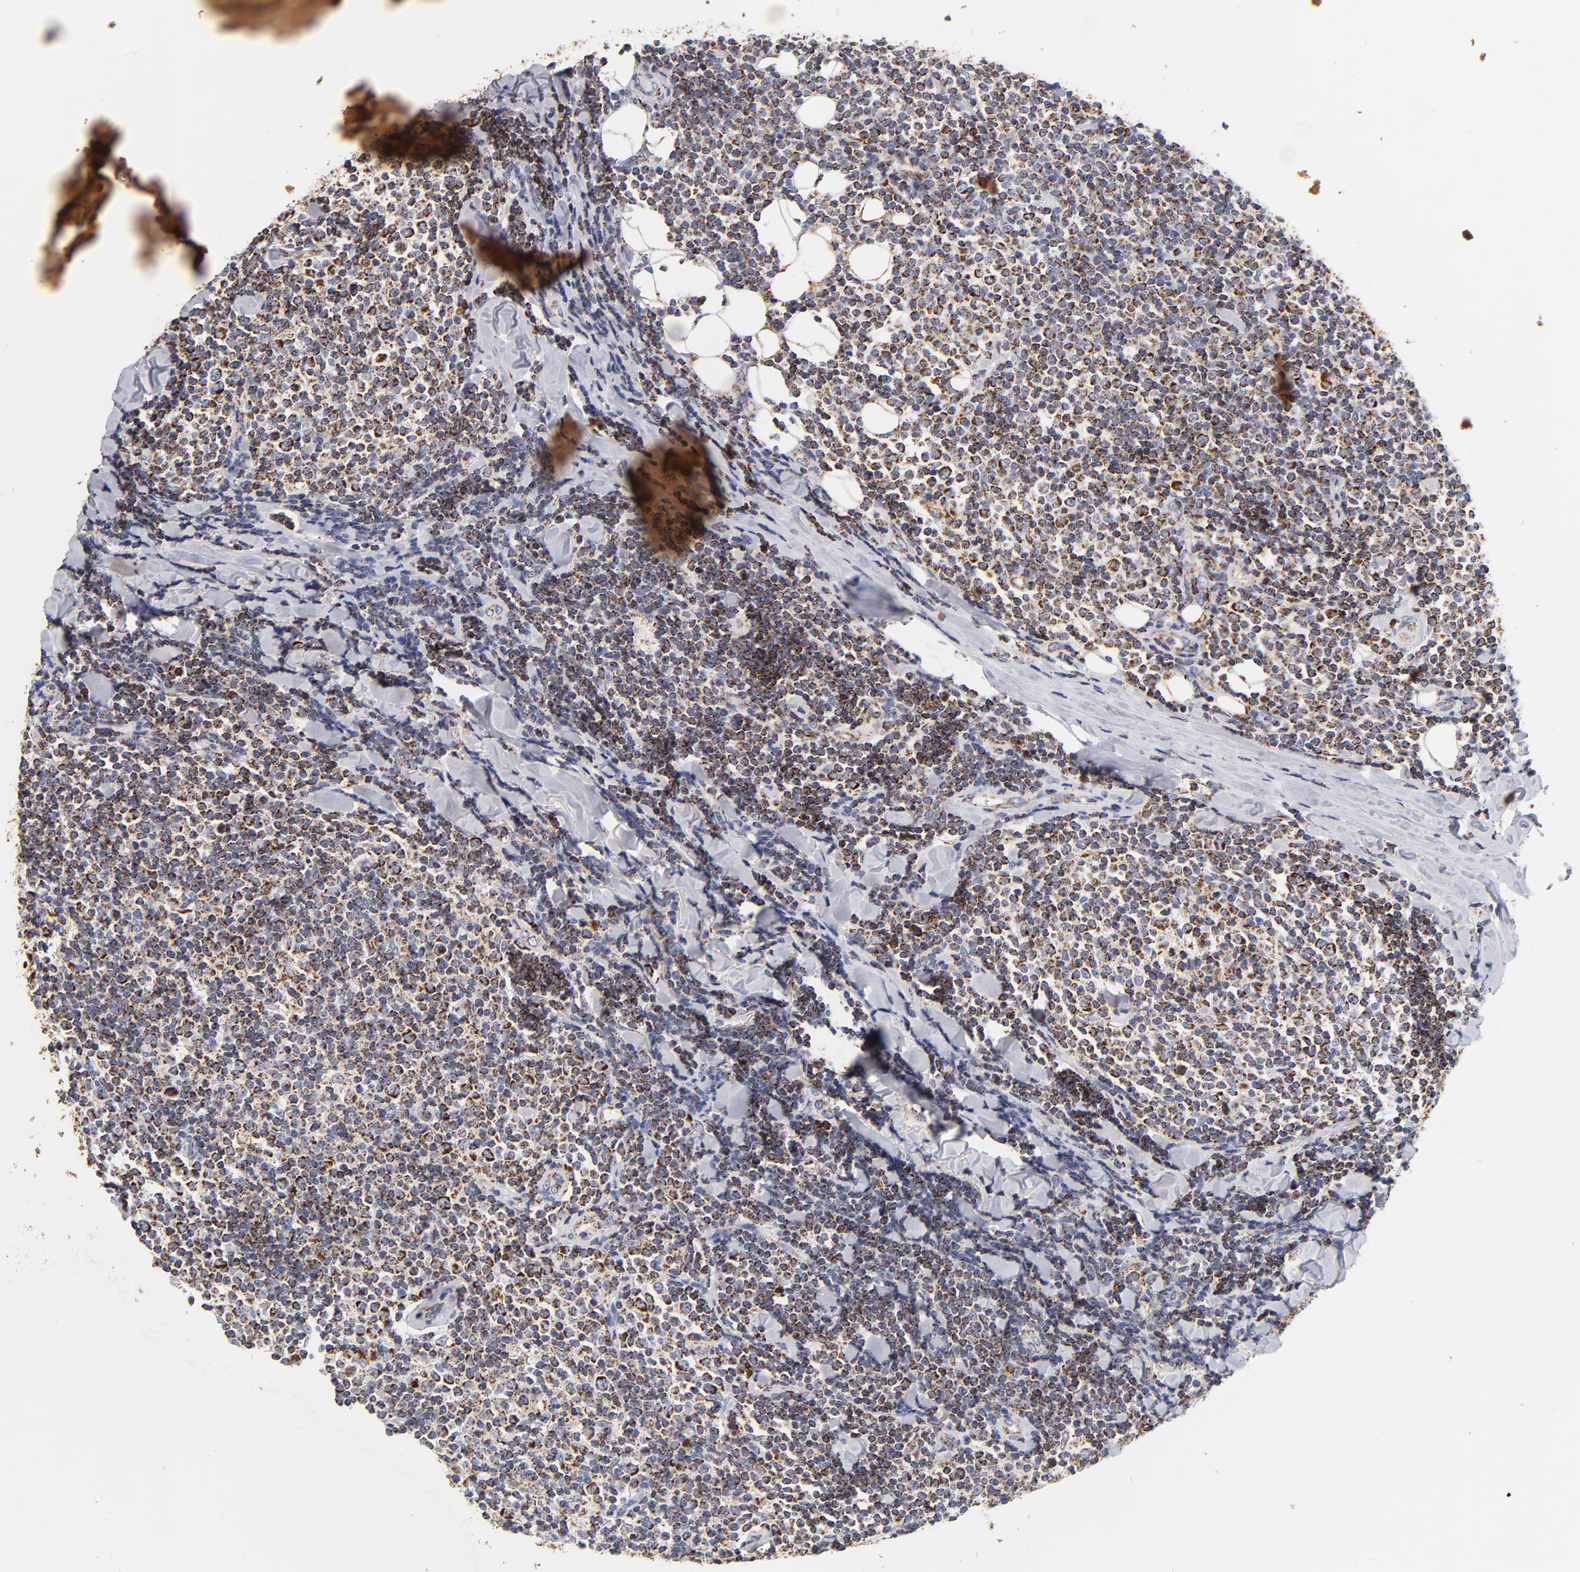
{"staining": {"intensity": "strong", "quantity": ">75%", "location": "cytoplasmic/membranous"}, "tissue": "lymphoma", "cell_type": "Tumor cells", "image_type": "cancer", "snomed": [{"axis": "morphology", "description": "Malignant lymphoma, non-Hodgkin's type, Low grade"}, {"axis": "topography", "description": "Soft tissue"}], "caption": "Approximately >75% of tumor cells in human malignant lymphoma, non-Hodgkin's type (low-grade) display strong cytoplasmic/membranous protein expression as visualized by brown immunohistochemical staining.", "gene": "ECHS1", "patient": {"sex": "male", "age": 92}}